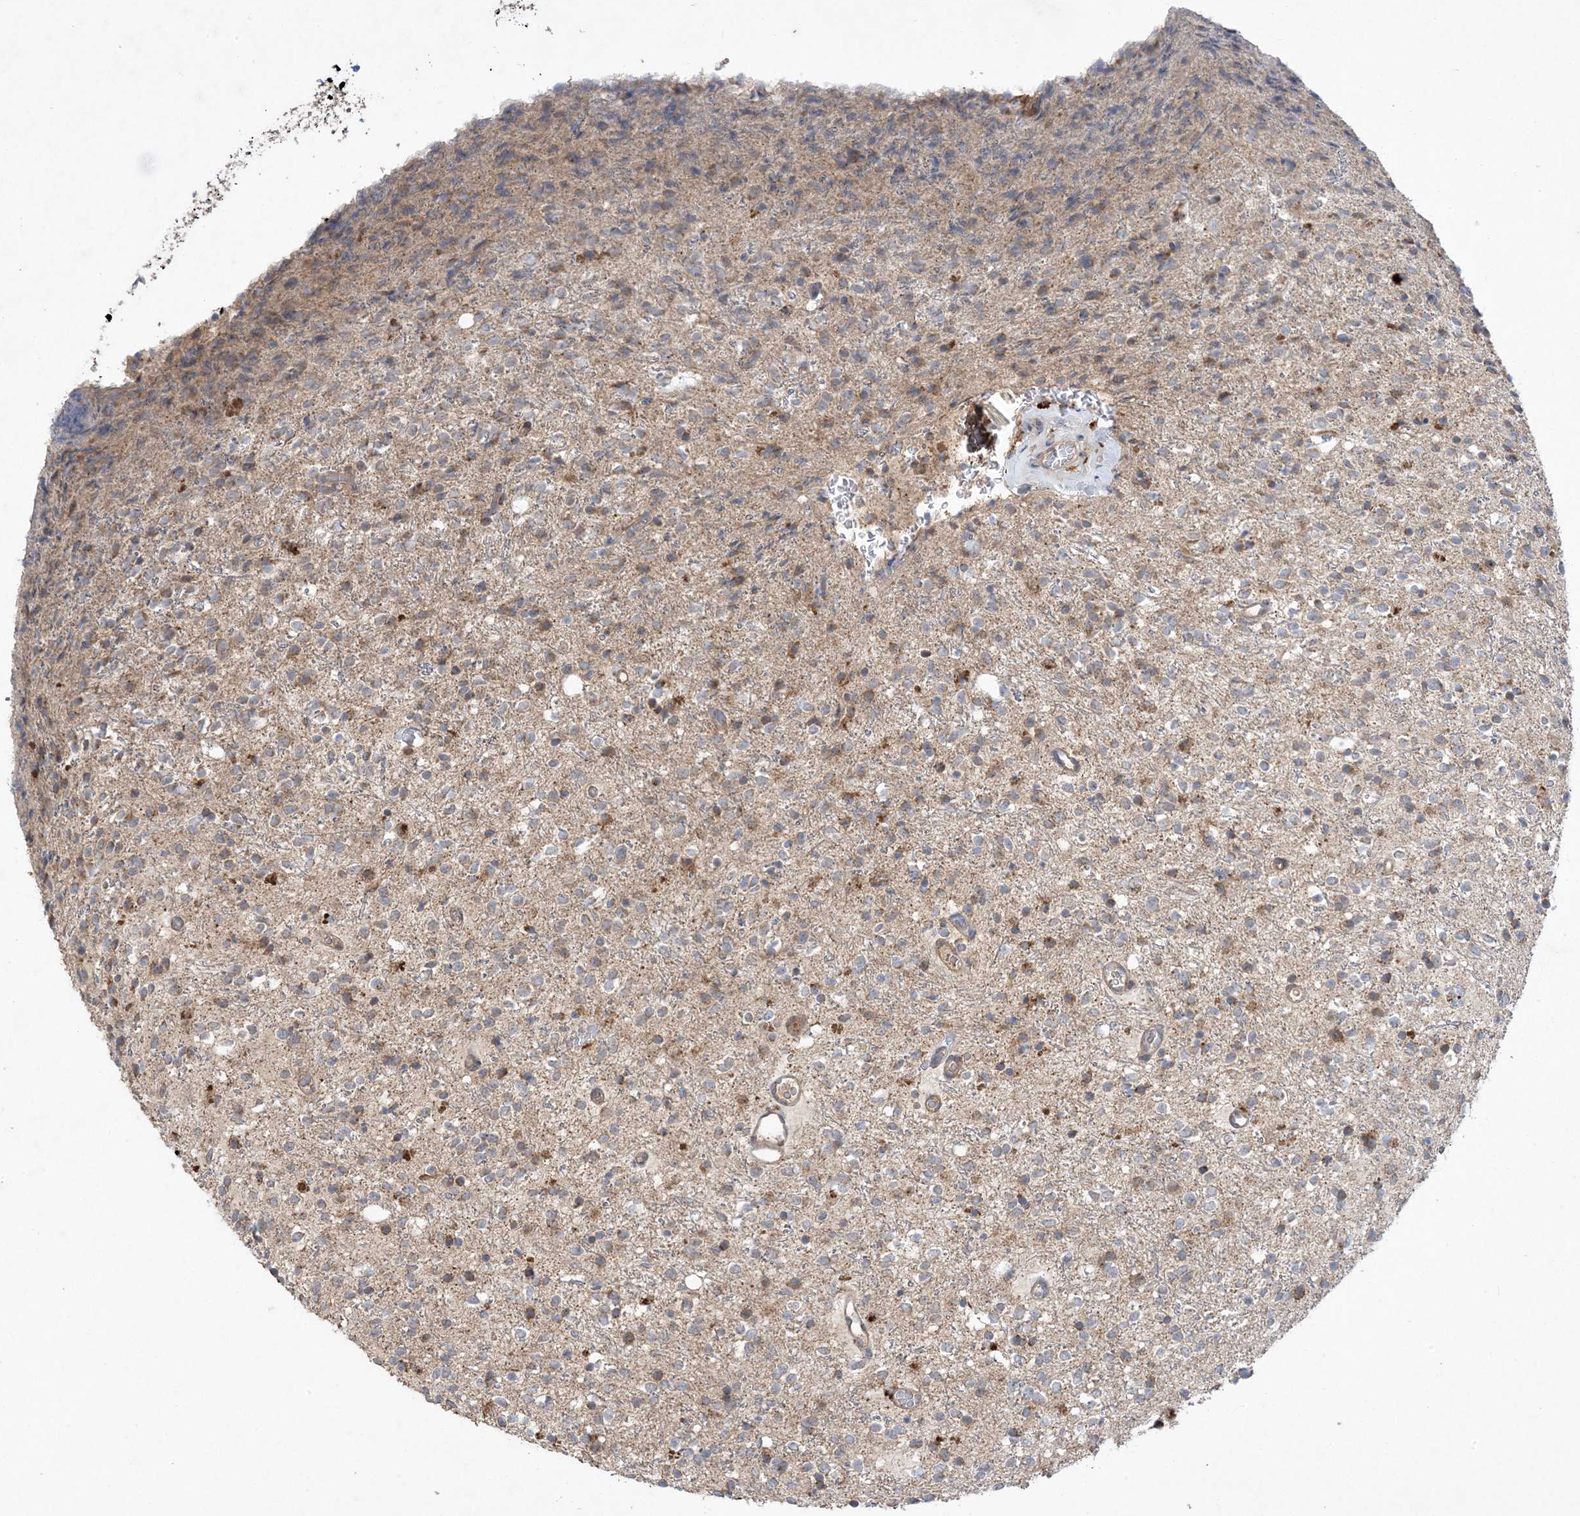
{"staining": {"intensity": "weak", "quantity": "<25%", "location": "cytoplasmic/membranous"}, "tissue": "glioma", "cell_type": "Tumor cells", "image_type": "cancer", "snomed": [{"axis": "morphology", "description": "Glioma, malignant, High grade"}, {"axis": "topography", "description": "Brain"}], "caption": "DAB (3,3'-diaminobenzidine) immunohistochemical staining of malignant high-grade glioma displays no significant staining in tumor cells. (Immunohistochemistry, brightfield microscopy, high magnification).", "gene": "MASP2", "patient": {"sex": "male", "age": 34}}